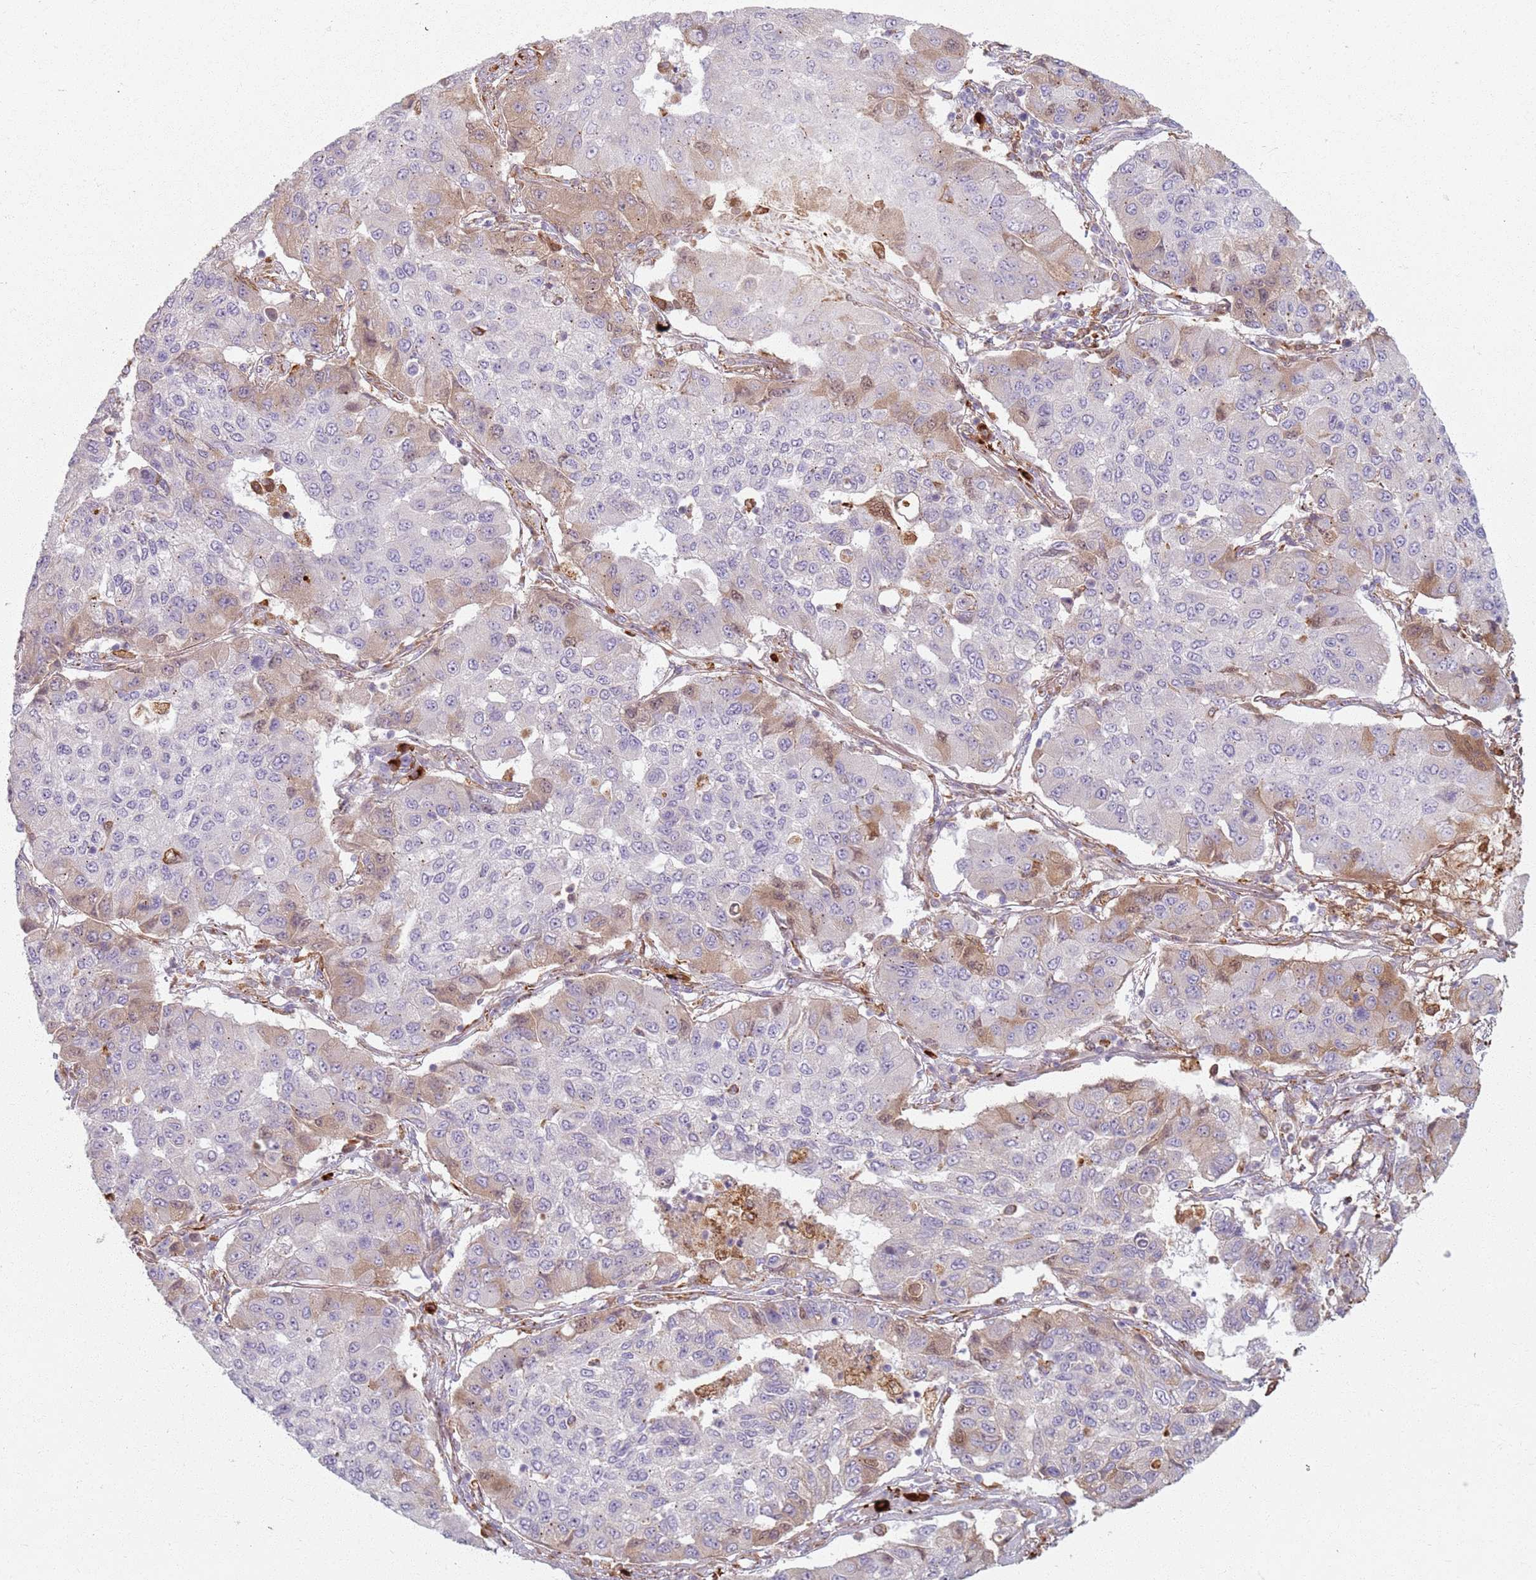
{"staining": {"intensity": "moderate", "quantity": "<25%", "location": "cytoplasmic/membranous"}, "tissue": "lung cancer", "cell_type": "Tumor cells", "image_type": "cancer", "snomed": [{"axis": "morphology", "description": "Squamous cell carcinoma, NOS"}, {"axis": "topography", "description": "Lung"}], "caption": "Protein staining of lung squamous cell carcinoma tissue displays moderate cytoplasmic/membranous expression in approximately <25% of tumor cells.", "gene": "COLGALT1", "patient": {"sex": "male", "age": 74}}